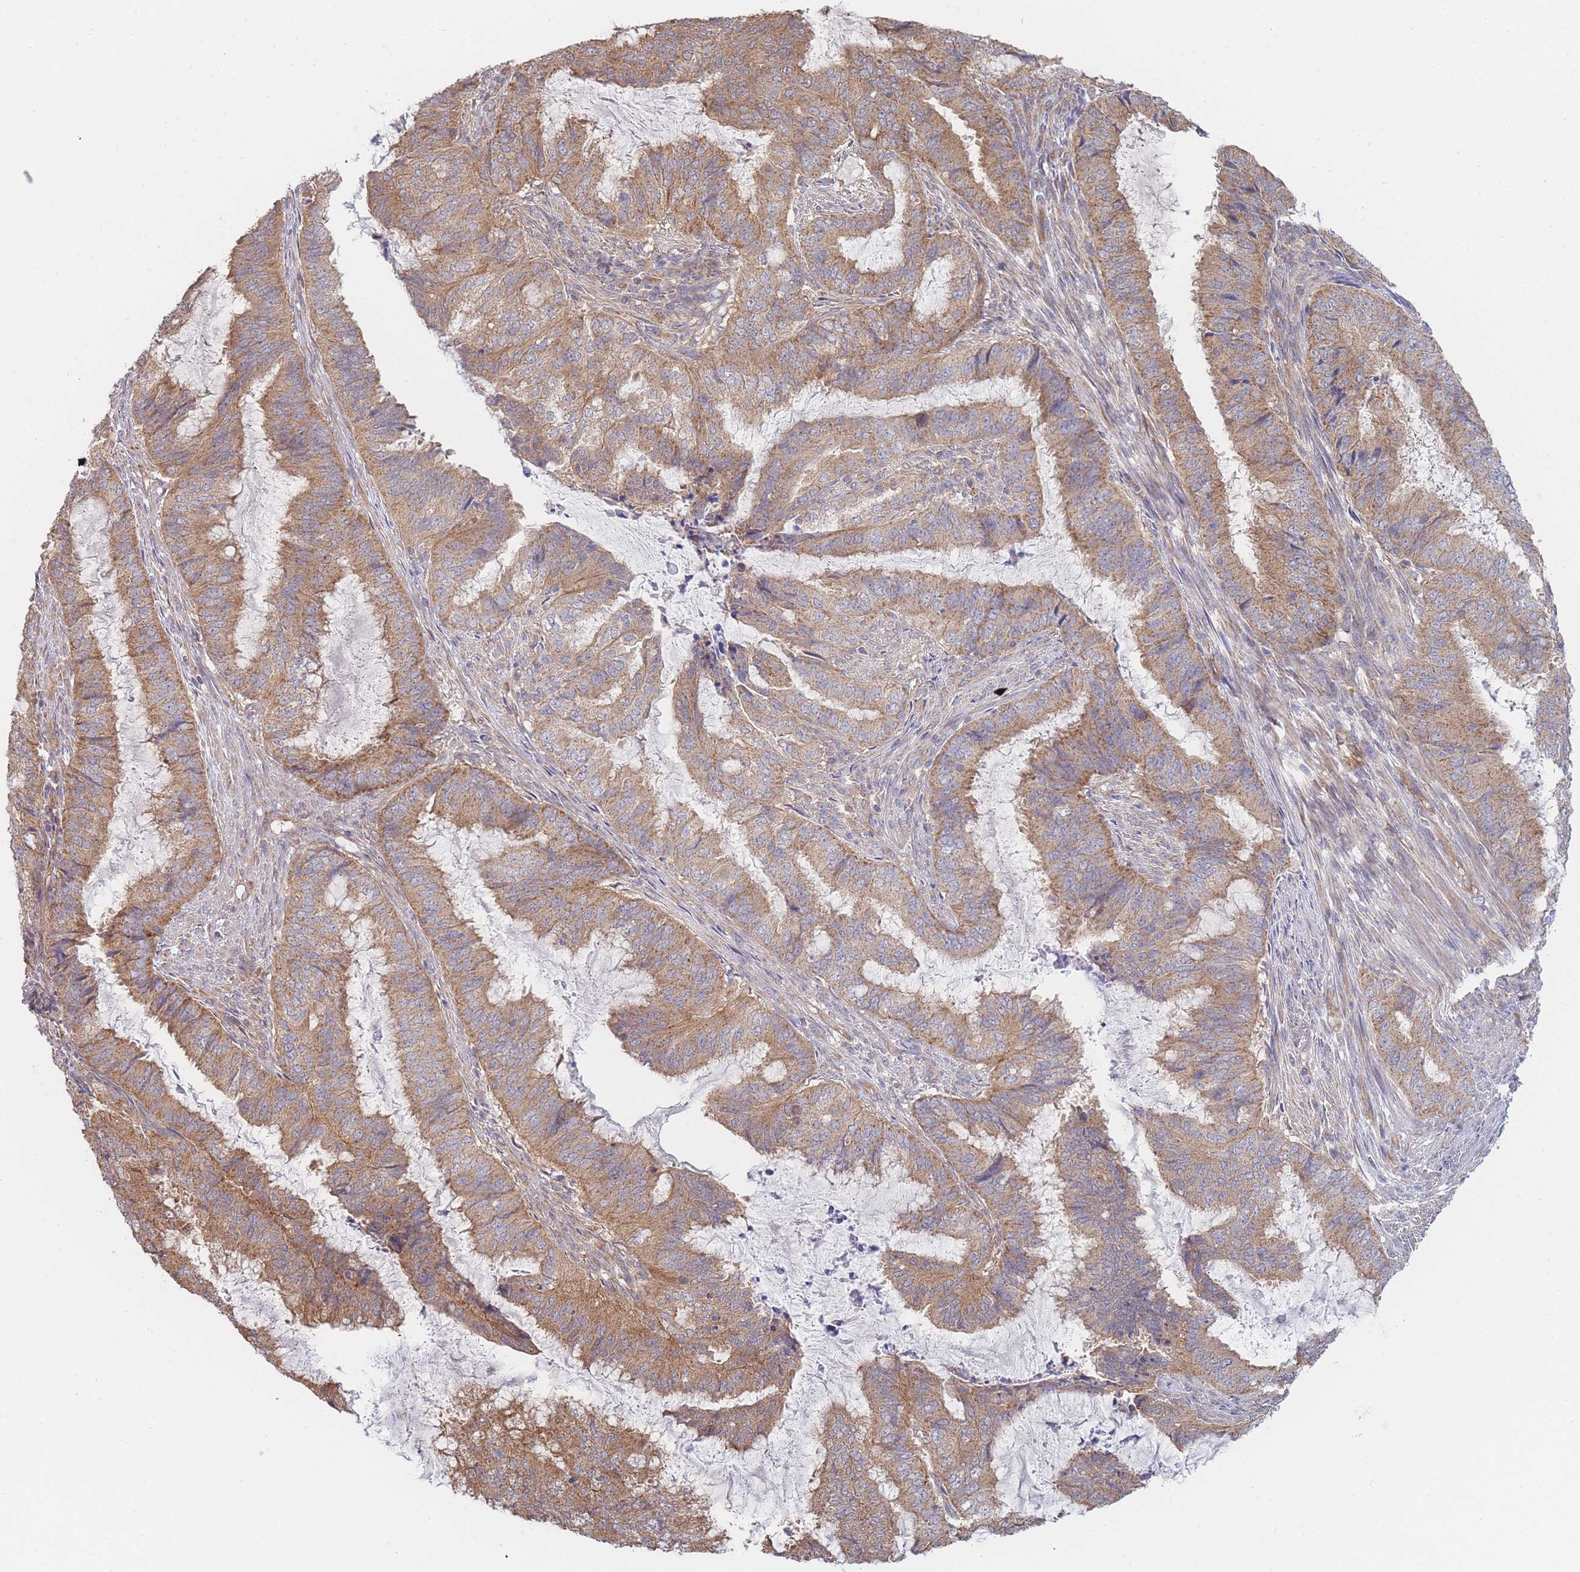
{"staining": {"intensity": "moderate", "quantity": ">75%", "location": "cytoplasmic/membranous"}, "tissue": "endometrial cancer", "cell_type": "Tumor cells", "image_type": "cancer", "snomed": [{"axis": "morphology", "description": "Adenocarcinoma, NOS"}, {"axis": "topography", "description": "Endometrium"}], "caption": "Endometrial adenocarcinoma stained with a brown dye displays moderate cytoplasmic/membranous positive staining in about >75% of tumor cells.", "gene": "MRPS18B", "patient": {"sex": "female", "age": 51}}